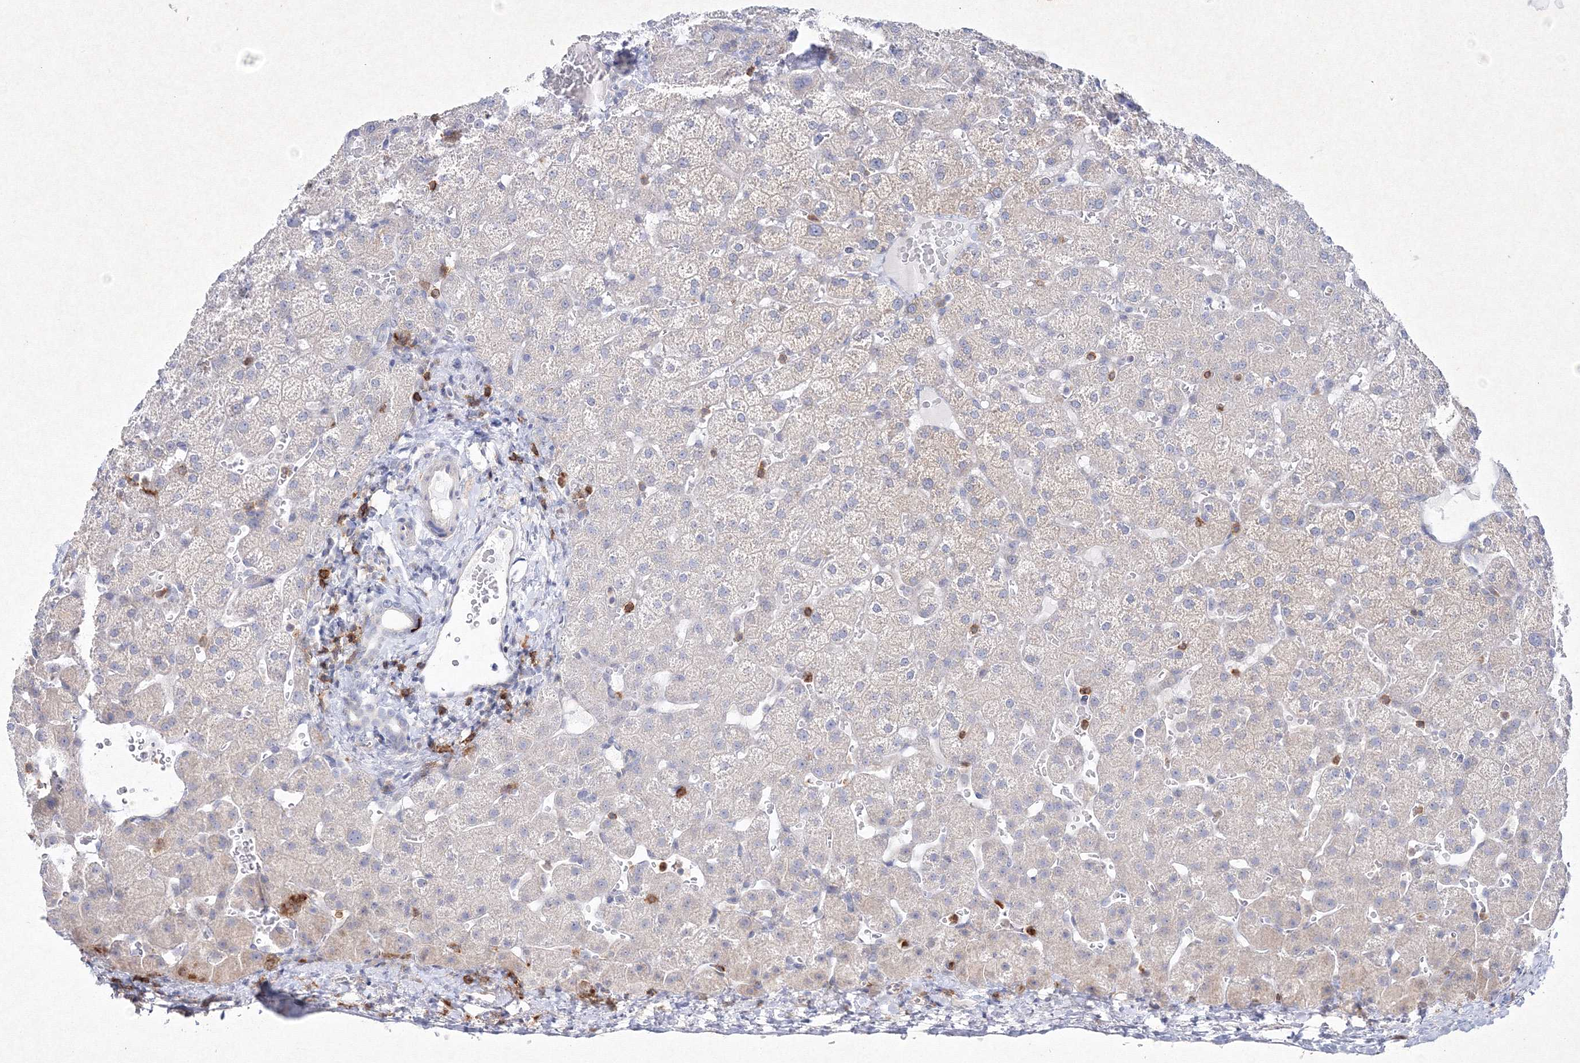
{"staining": {"intensity": "negative", "quantity": "none", "location": "none"}, "tissue": "liver", "cell_type": "Cholangiocytes", "image_type": "normal", "snomed": [{"axis": "morphology", "description": "Normal tissue, NOS"}, {"axis": "topography", "description": "Liver"}], "caption": "This is an IHC image of benign human liver. There is no positivity in cholangiocytes.", "gene": "HCST", "patient": {"sex": "female", "age": 32}}